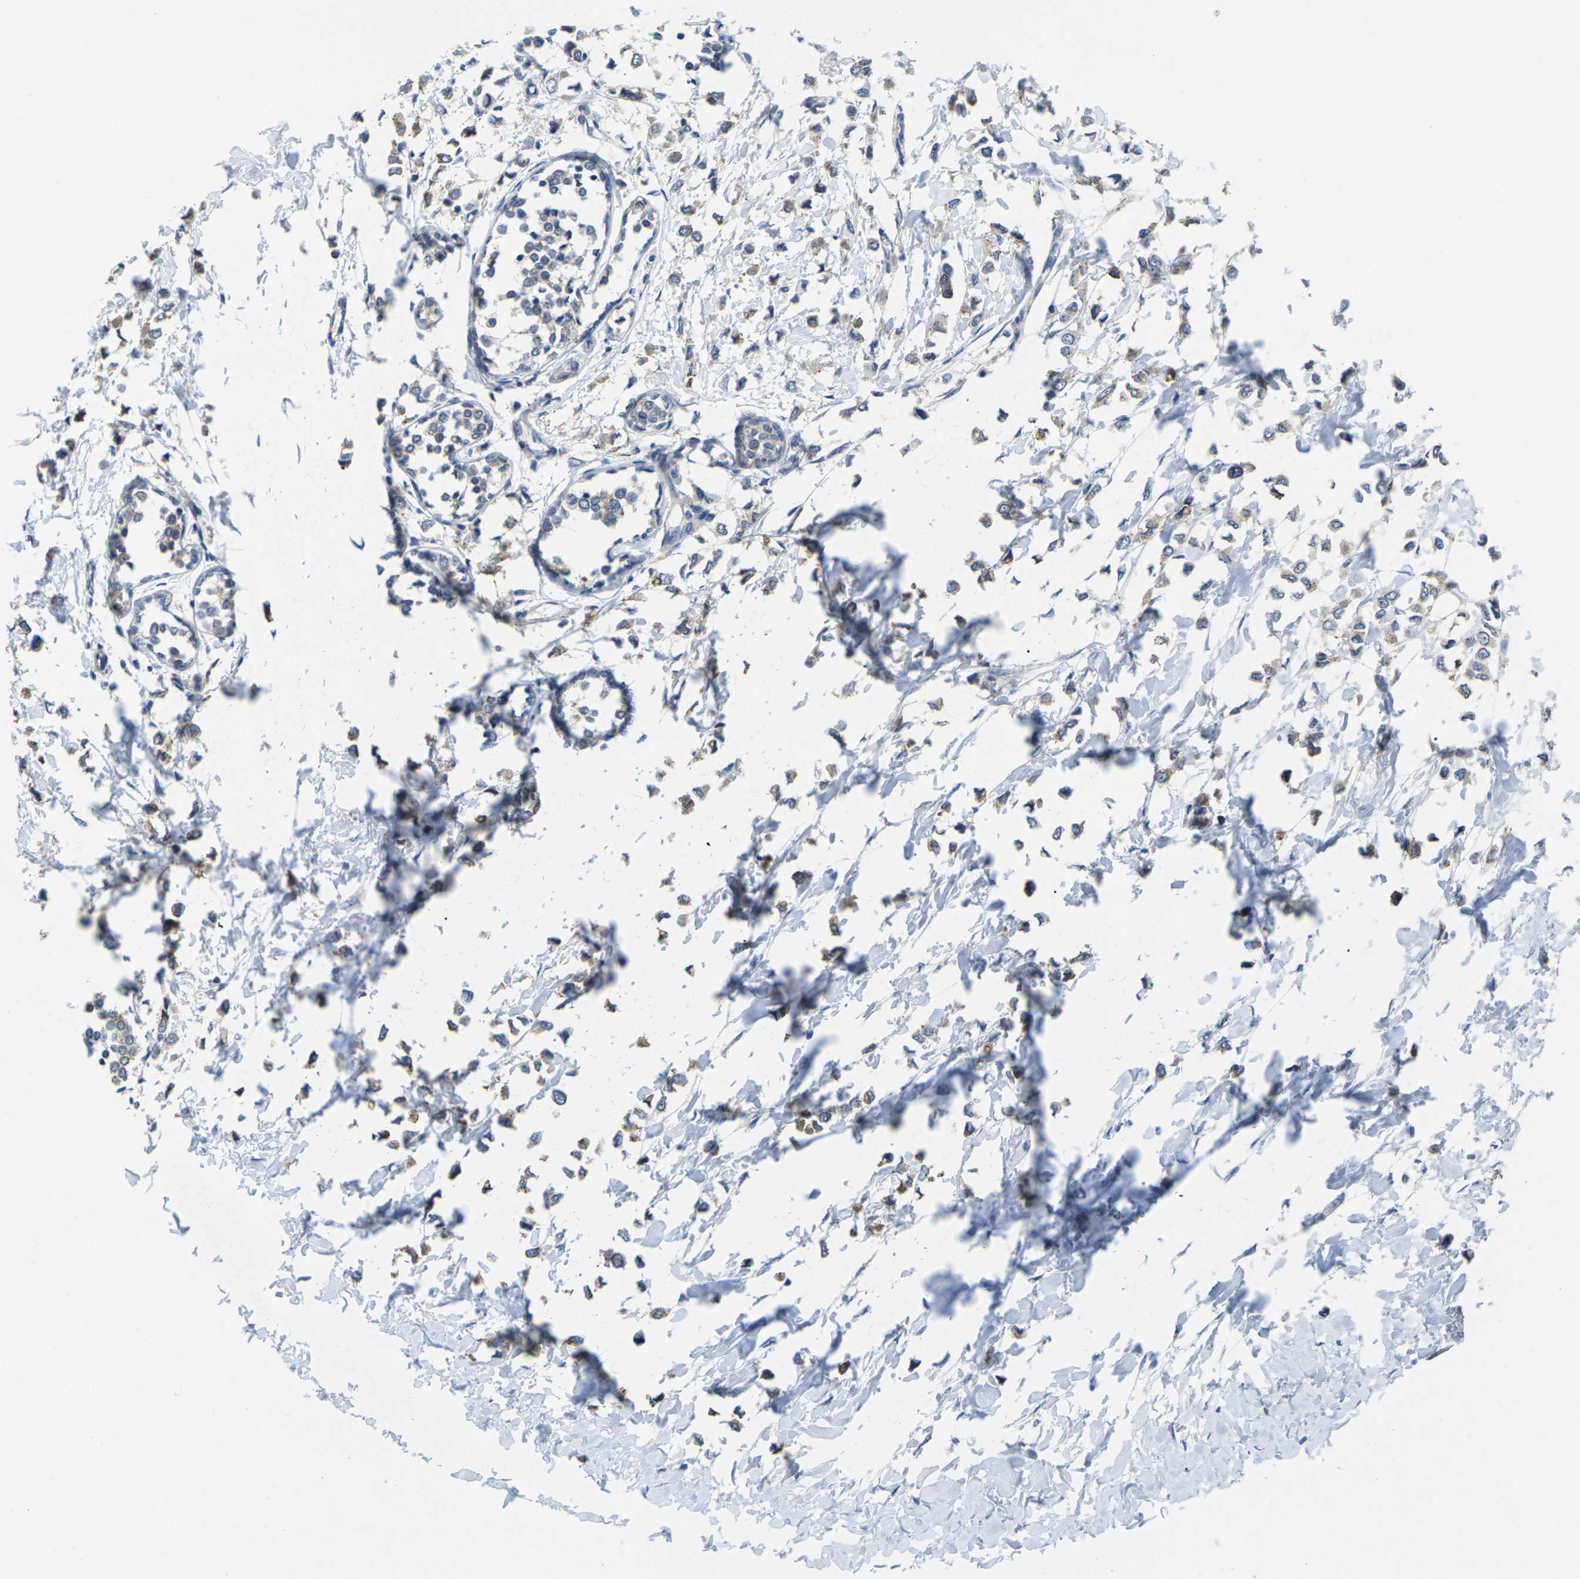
{"staining": {"intensity": "weak", "quantity": "25%-75%", "location": "cytoplasmic/membranous"}, "tissue": "breast cancer", "cell_type": "Tumor cells", "image_type": "cancer", "snomed": [{"axis": "morphology", "description": "Lobular carcinoma"}, {"axis": "topography", "description": "Breast"}], "caption": "IHC histopathology image of neoplastic tissue: breast cancer (lobular carcinoma) stained using immunohistochemistry (IHC) demonstrates low levels of weak protein expression localized specifically in the cytoplasmic/membranous of tumor cells, appearing as a cytoplasmic/membranous brown color.", "gene": "SCNN1A", "patient": {"sex": "female", "age": 51}}